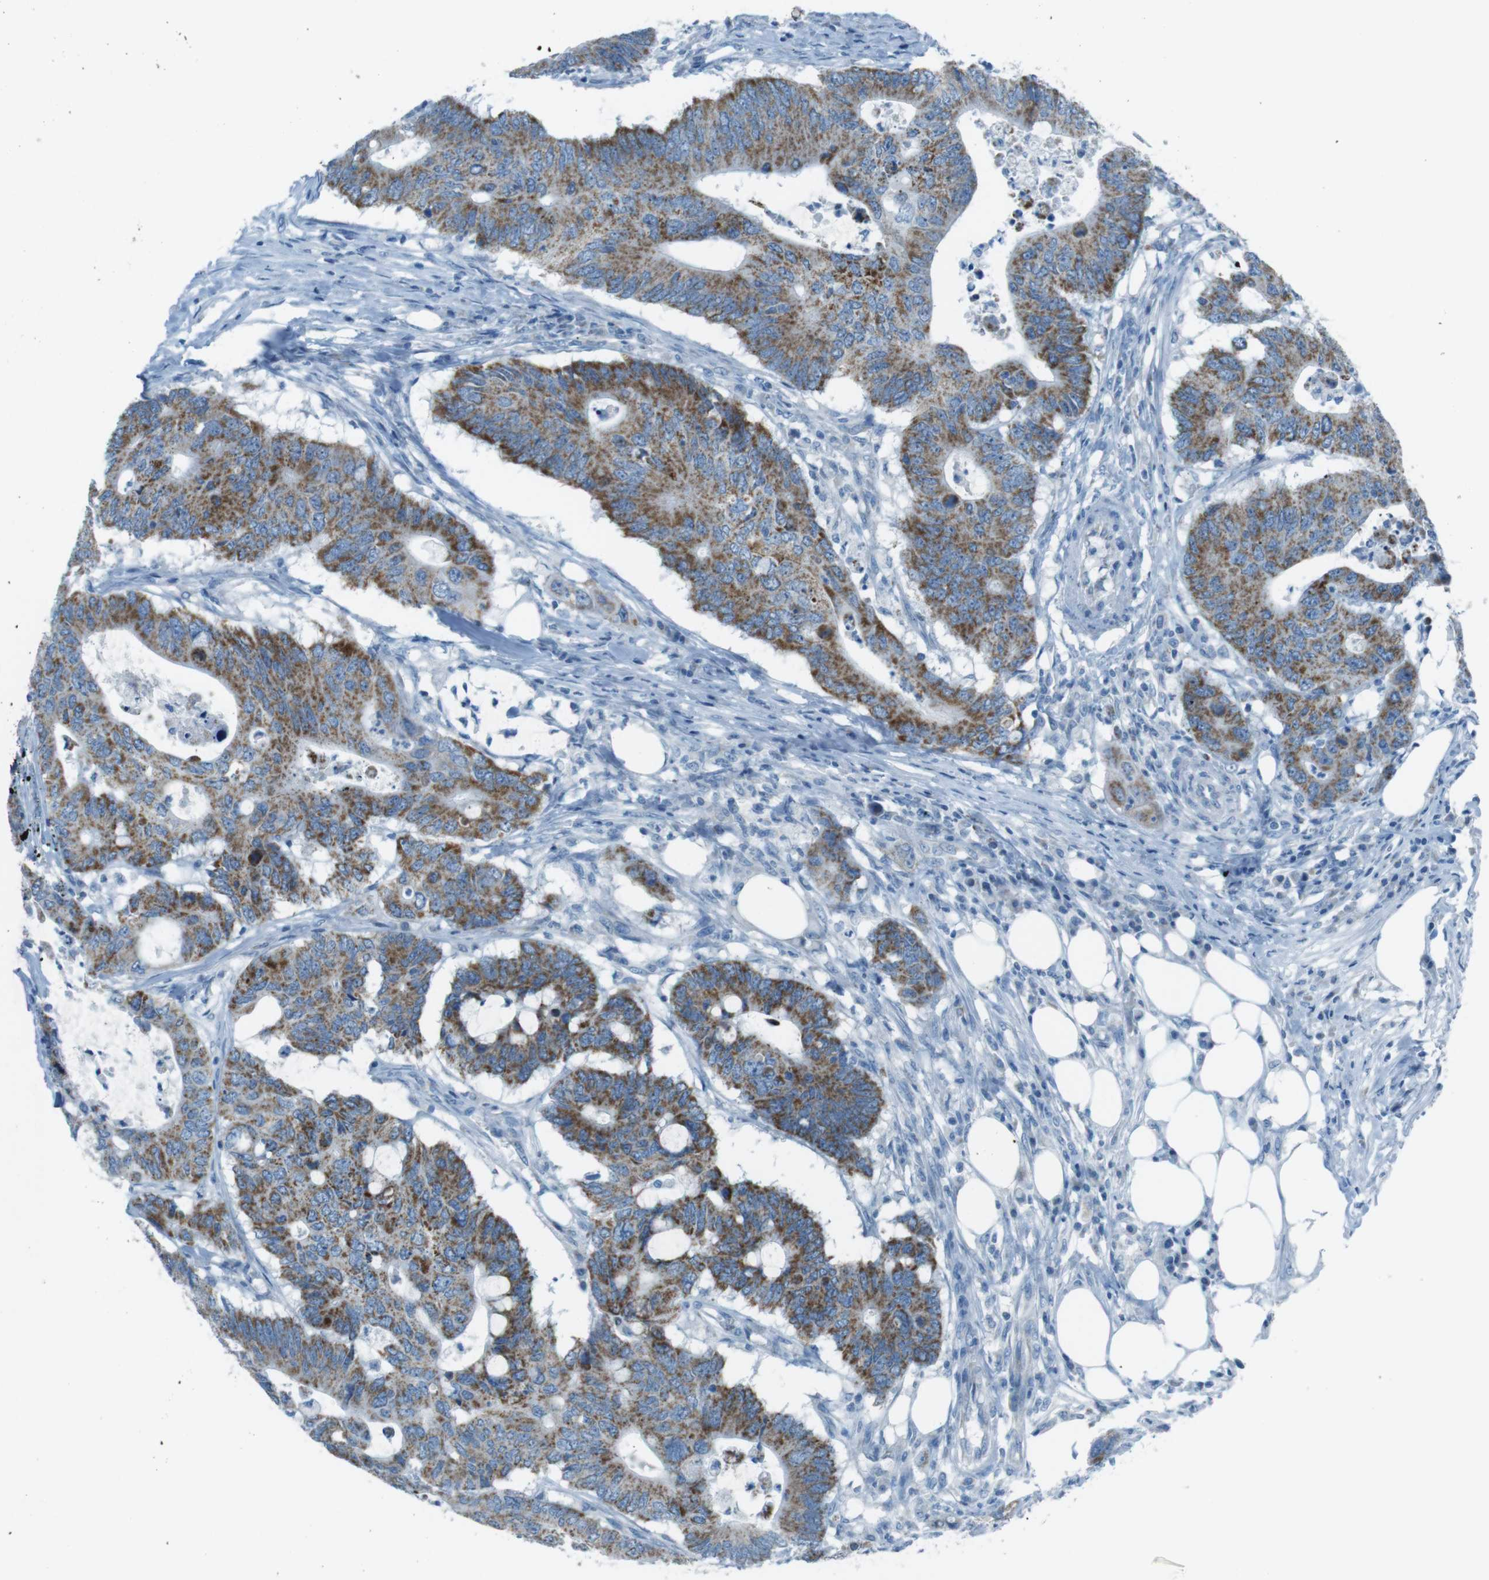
{"staining": {"intensity": "moderate", "quantity": ">75%", "location": "cytoplasmic/membranous"}, "tissue": "colorectal cancer", "cell_type": "Tumor cells", "image_type": "cancer", "snomed": [{"axis": "morphology", "description": "Adenocarcinoma, NOS"}, {"axis": "topography", "description": "Colon"}], "caption": "IHC staining of colorectal cancer, which reveals medium levels of moderate cytoplasmic/membranous staining in approximately >75% of tumor cells indicating moderate cytoplasmic/membranous protein positivity. The staining was performed using DAB (brown) for protein detection and nuclei were counterstained in hematoxylin (blue).", "gene": "DNAJA3", "patient": {"sex": "male", "age": 71}}